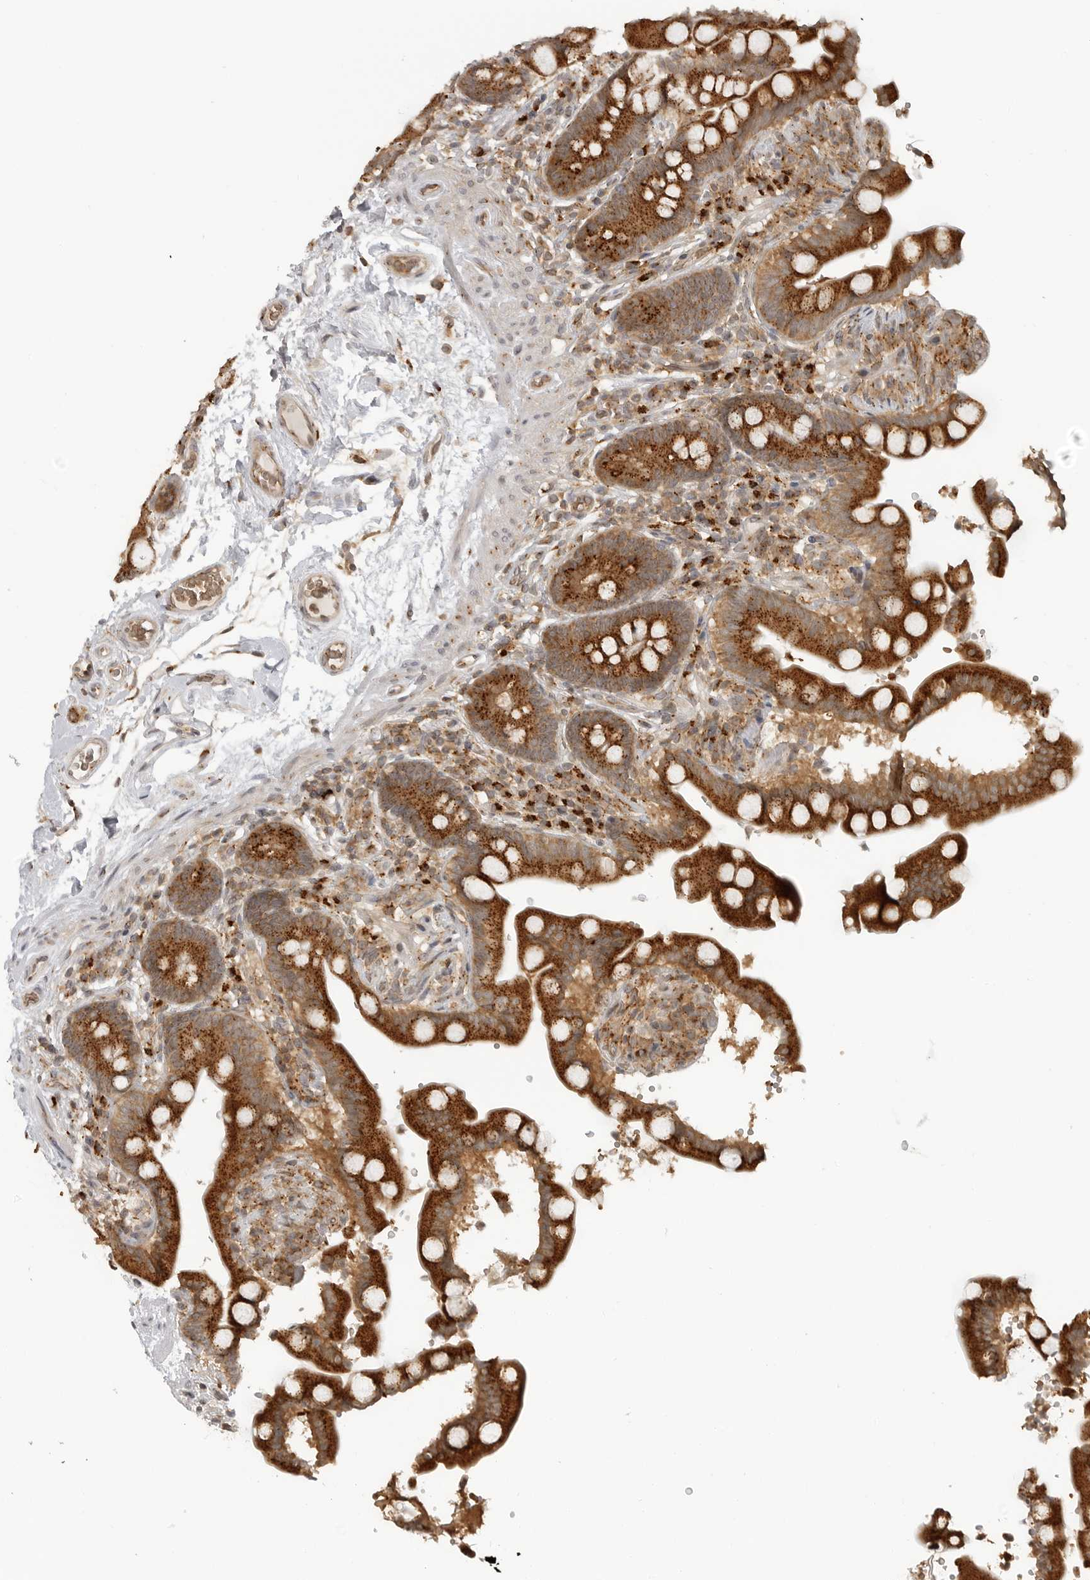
{"staining": {"intensity": "moderate", "quantity": ">75%", "location": "cytoplasmic/membranous"}, "tissue": "colon", "cell_type": "Endothelial cells", "image_type": "normal", "snomed": [{"axis": "morphology", "description": "Normal tissue, NOS"}, {"axis": "topography", "description": "Smooth muscle"}, {"axis": "topography", "description": "Colon"}], "caption": "Colon stained with immunohistochemistry shows moderate cytoplasmic/membranous positivity in about >75% of endothelial cells.", "gene": "COPA", "patient": {"sex": "male", "age": 73}}